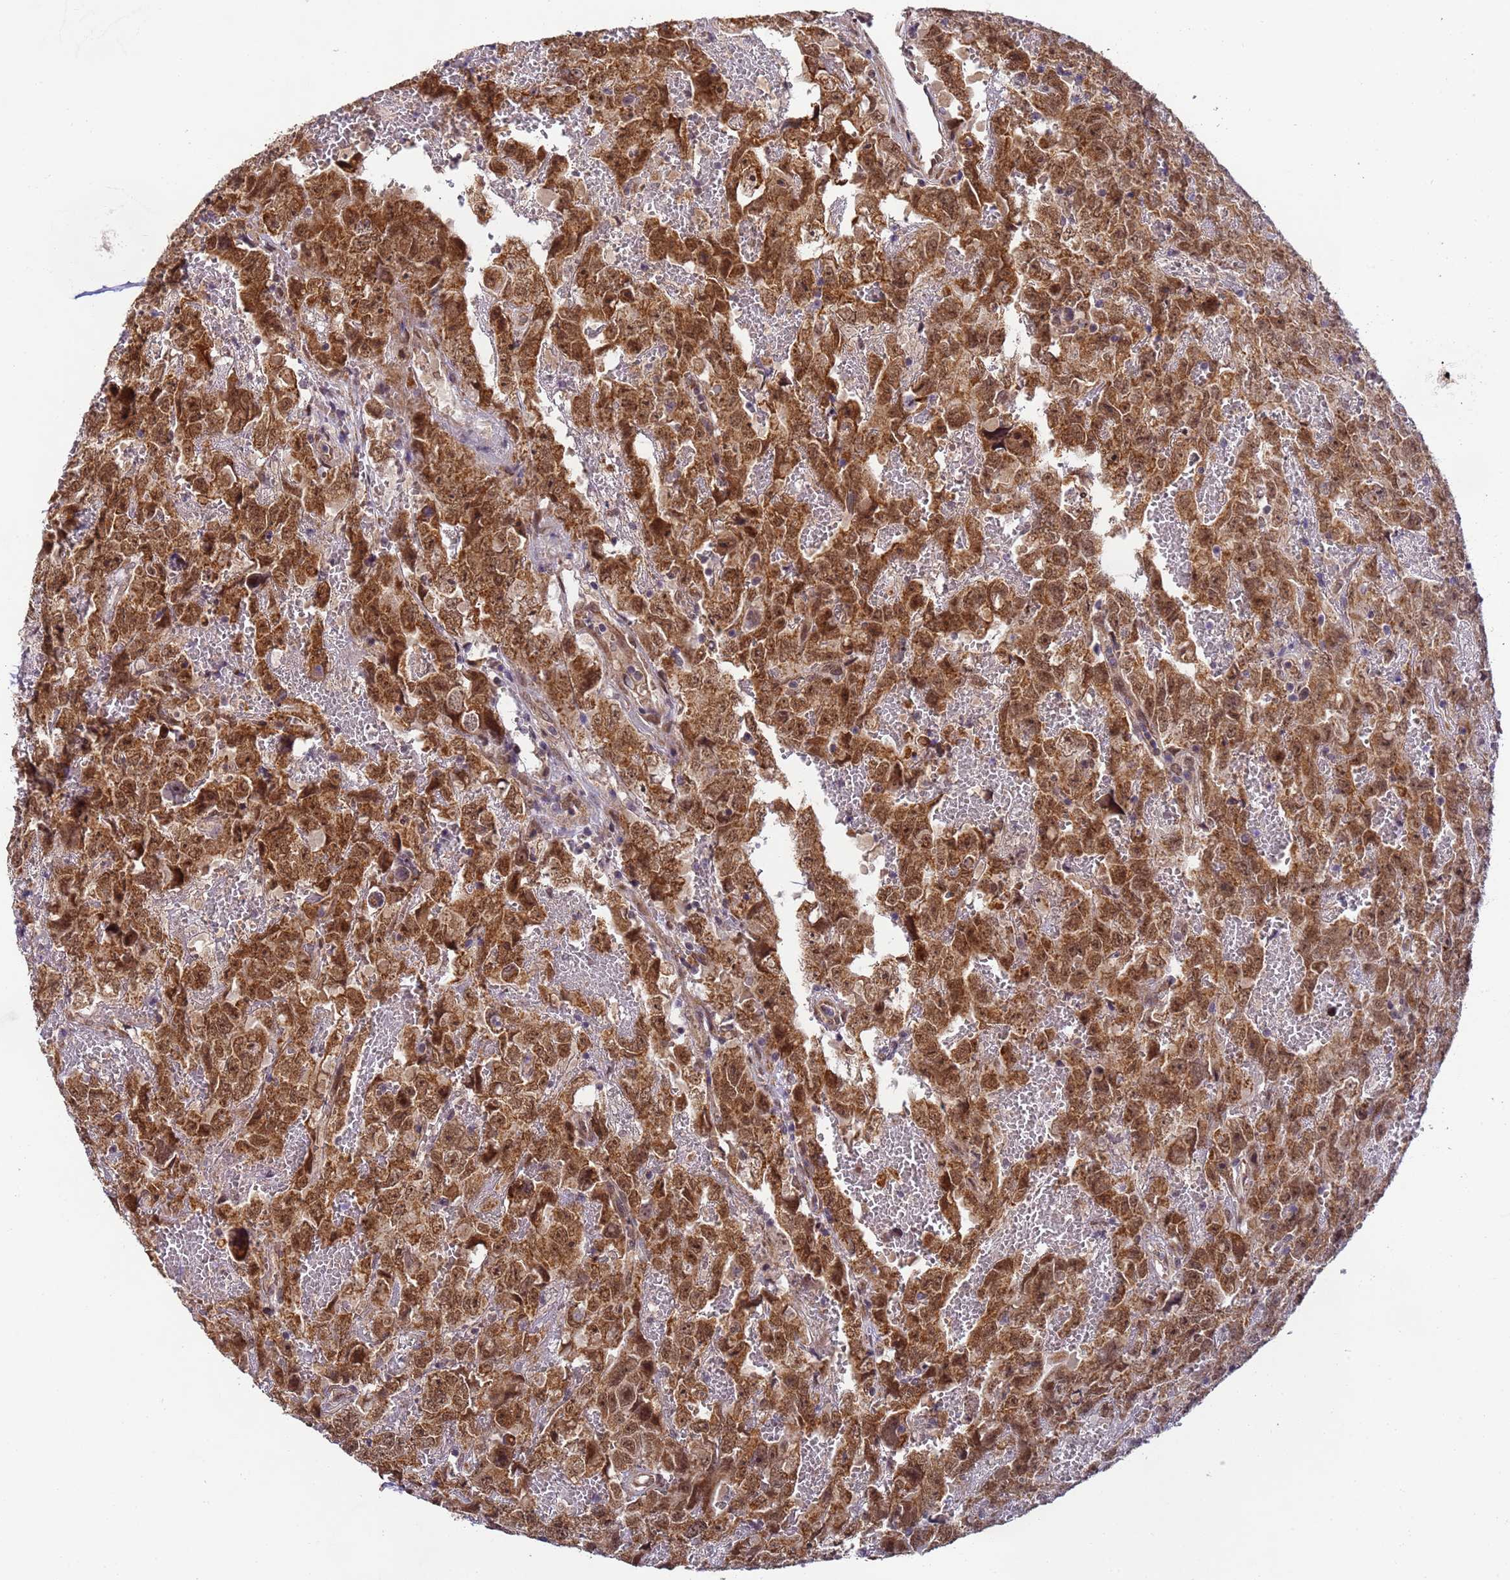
{"staining": {"intensity": "moderate", "quantity": ">75%", "location": "cytoplasmic/membranous,nuclear"}, "tissue": "testis cancer", "cell_type": "Tumor cells", "image_type": "cancer", "snomed": [{"axis": "morphology", "description": "Carcinoma, Embryonal, NOS"}, {"axis": "topography", "description": "Testis"}], "caption": "Immunohistochemistry (DAB) staining of human testis cancer (embryonal carcinoma) exhibits moderate cytoplasmic/membranous and nuclear protein positivity in about >75% of tumor cells.", "gene": "RAPGEF3", "patient": {"sex": "male", "age": 45}}